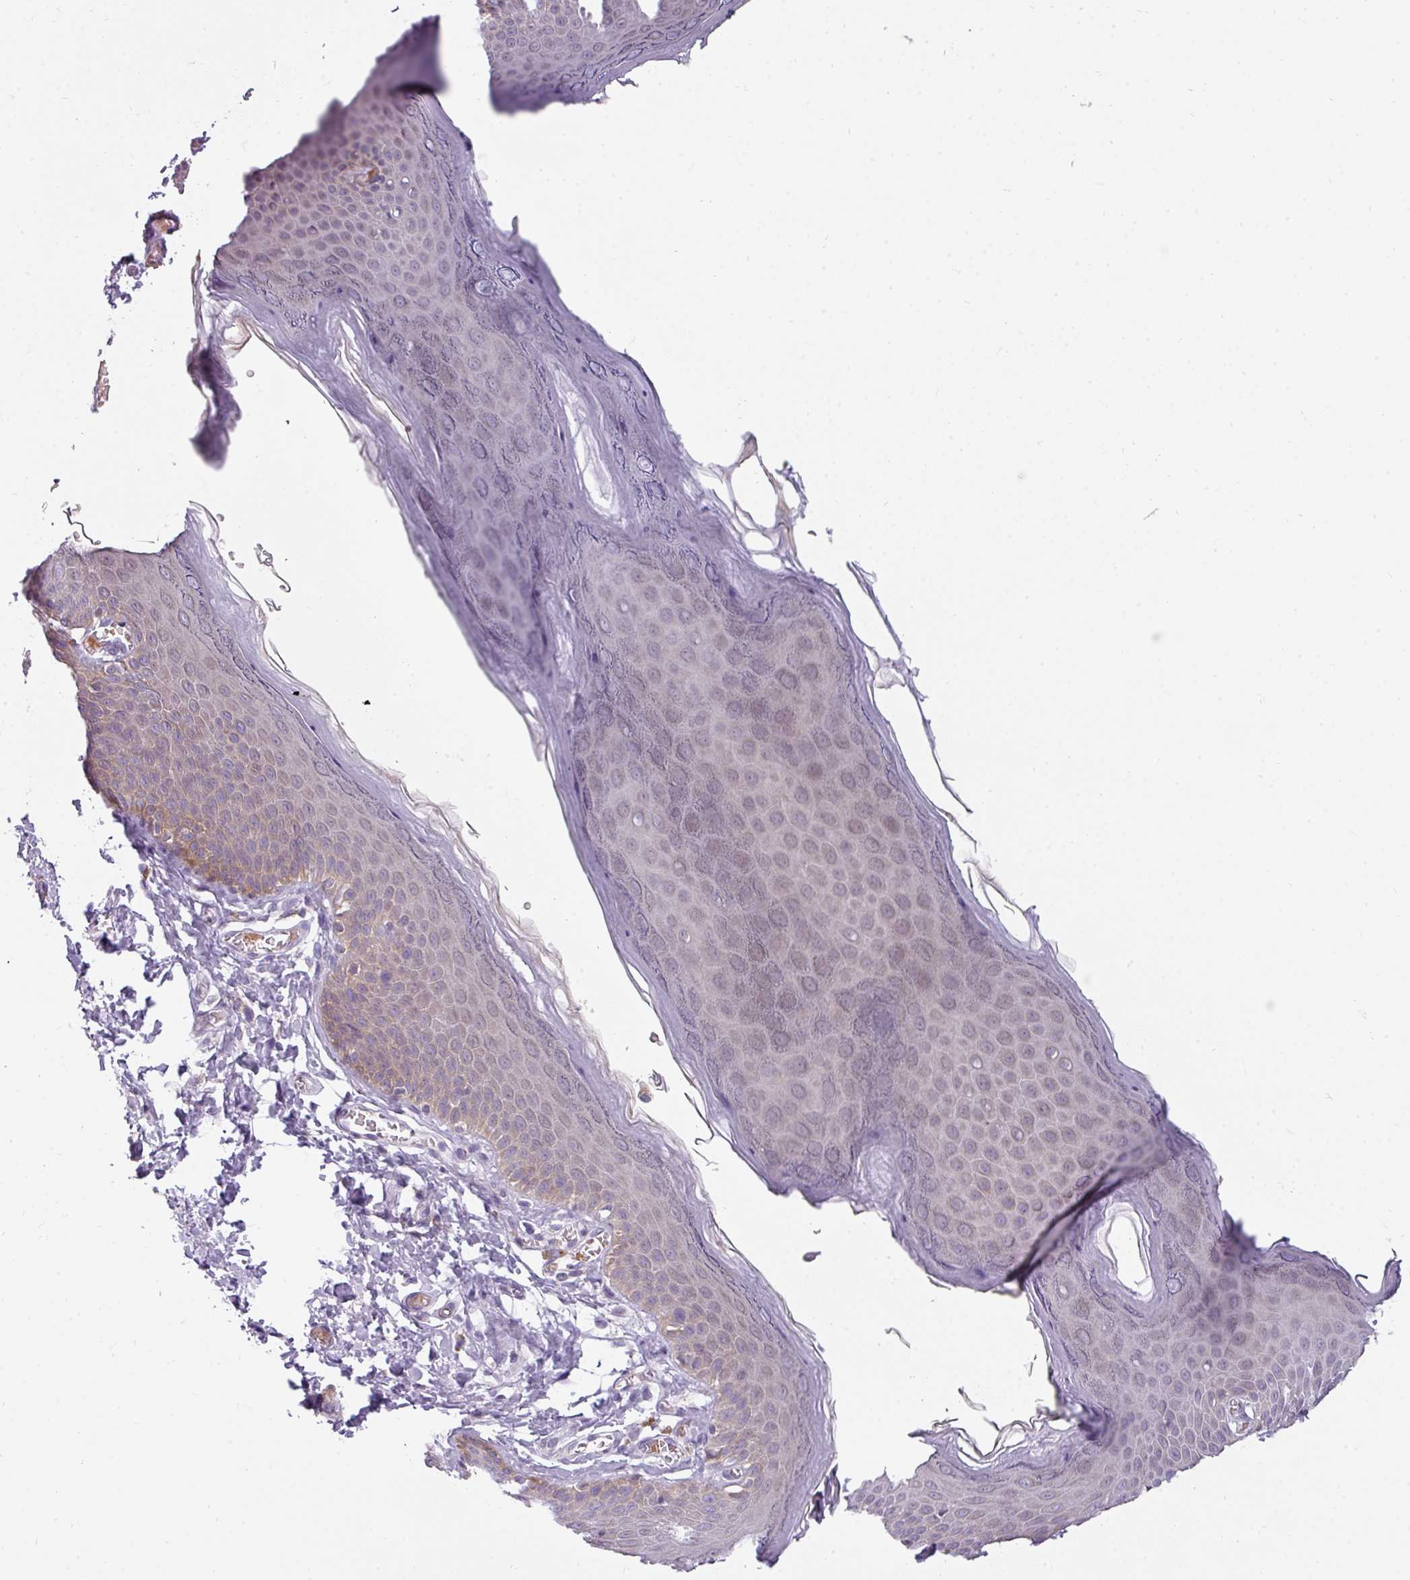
{"staining": {"intensity": "weak", "quantity": "<25%", "location": "cytoplasmic/membranous"}, "tissue": "skin", "cell_type": "Epidermal cells", "image_type": "normal", "snomed": [{"axis": "morphology", "description": "Normal tissue, NOS"}, {"axis": "topography", "description": "Anal"}], "caption": "The photomicrograph displays no staining of epidermal cells in unremarkable skin.", "gene": "C2orf68", "patient": {"sex": "female", "age": 40}}